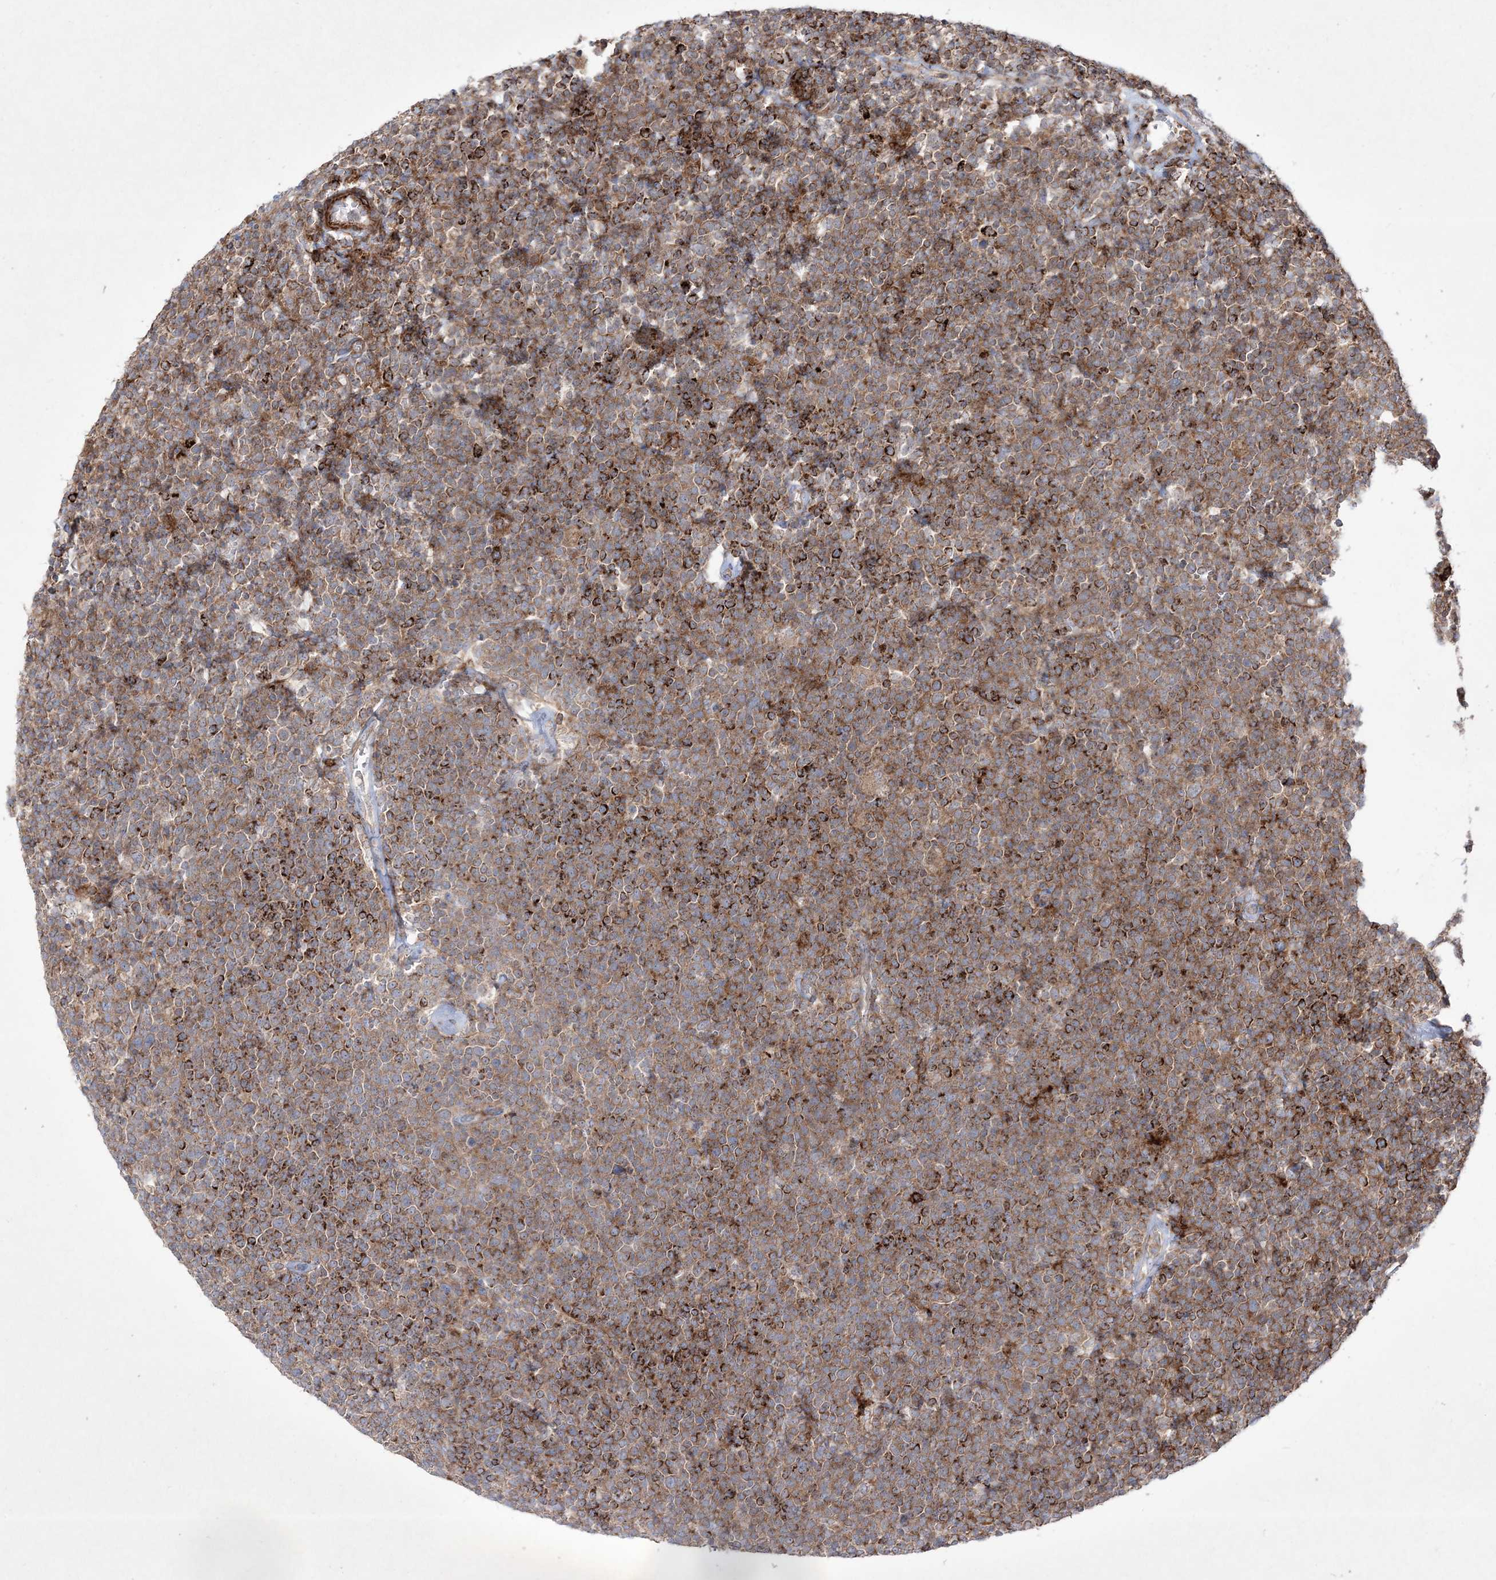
{"staining": {"intensity": "moderate", "quantity": ">75%", "location": "cytoplasmic/membranous"}, "tissue": "lymphoma", "cell_type": "Tumor cells", "image_type": "cancer", "snomed": [{"axis": "morphology", "description": "Malignant lymphoma, non-Hodgkin's type, High grade"}, {"axis": "topography", "description": "Lymph node"}], "caption": "Lymphoma tissue shows moderate cytoplasmic/membranous staining in about >75% of tumor cells", "gene": "RICTOR", "patient": {"sex": "male", "age": 61}}